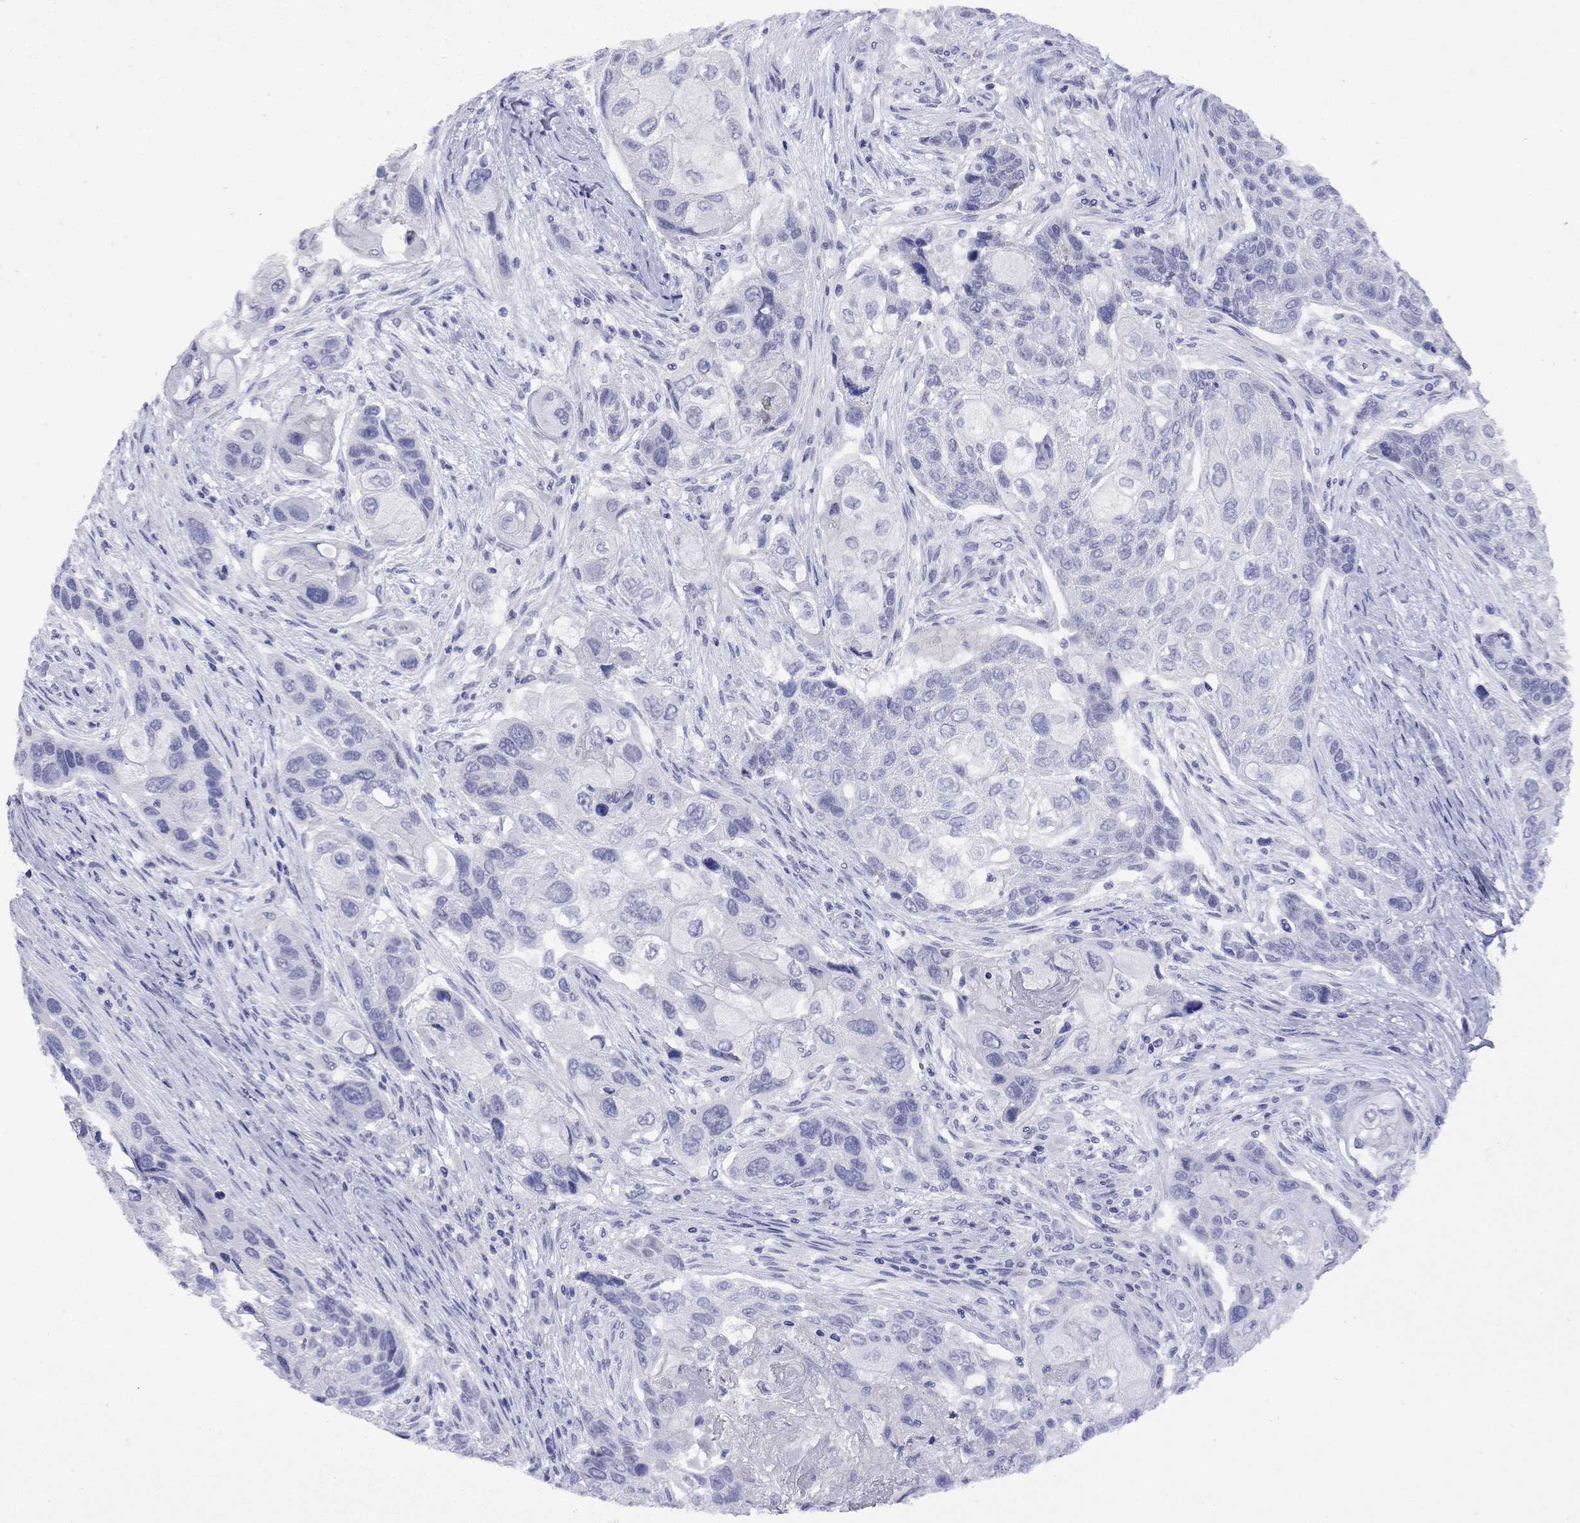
{"staining": {"intensity": "negative", "quantity": "none", "location": "none"}, "tissue": "lung cancer", "cell_type": "Tumor cells", "image_type": "cancer", "snomed": [{"axis": "morphology", "description": "Squamous cell carcinoma, NOS"}, {"axis": "topography", "description": "Lung"}], "caption": "Lung cancer (squamous cell carcinoma) was stained to show a protein in brown. There is no significant expression in tumor cells. (DAB IHC, high magnification).", "gene": "FIGLA", "patient": {"sex": "male", "age": 69}}